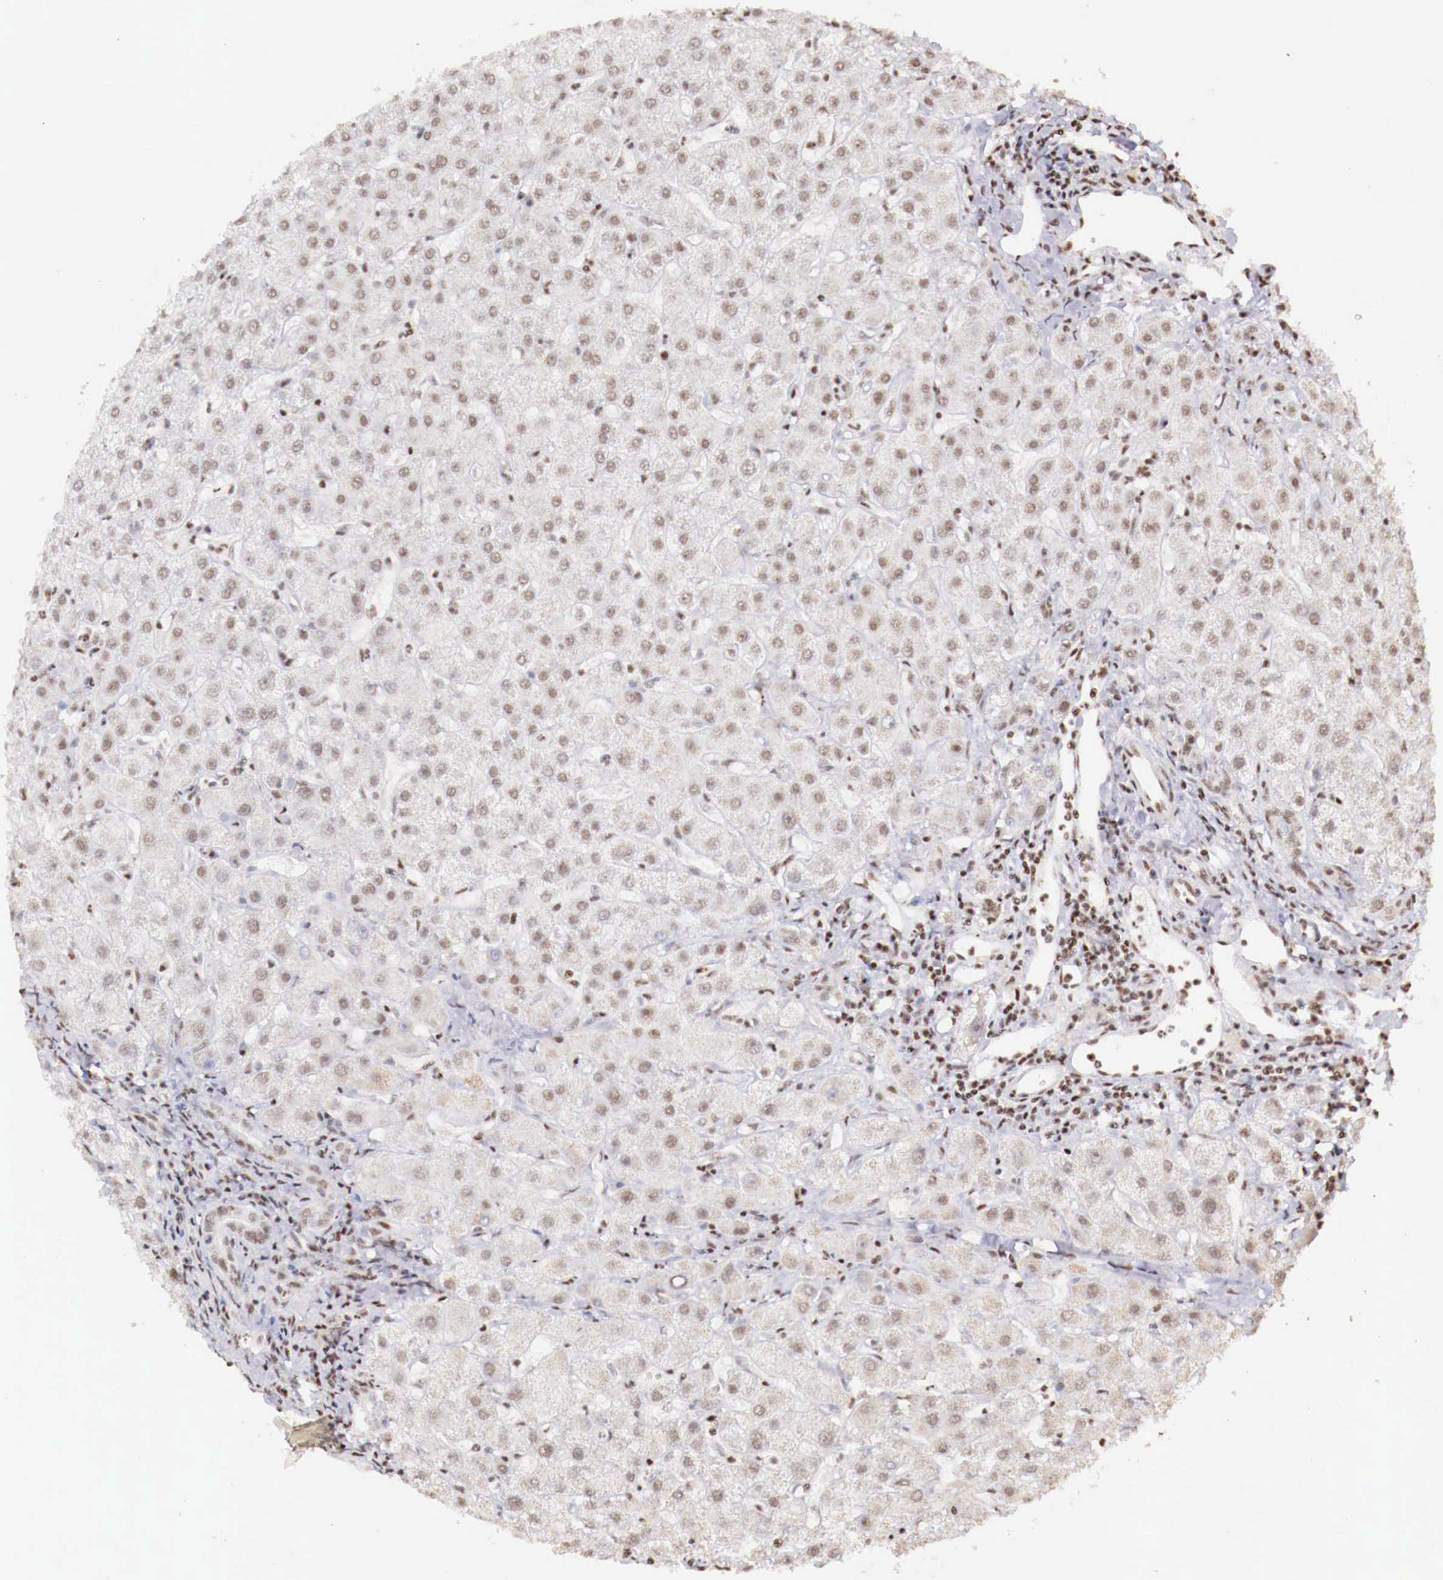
{"staining": {"intensity": "weak", "quantity": "25%-75%", "location": "nuclear"}, "tissue": "liver", "cell_type": "Cholangiocytes", "image_type": "normal", "snomed": [{"axis": "morphology", "description": "Normal tissue, NOS"}, {"axis": "topography", "description": "Liver"}], "caption": "DAB immunohistochemical staining of benign liver exhibits weak nuclear protein expression in about 25%-75% of cholangiocytes.", "gene": "SP1", "patient": {"sex": "female", "age": 79}}